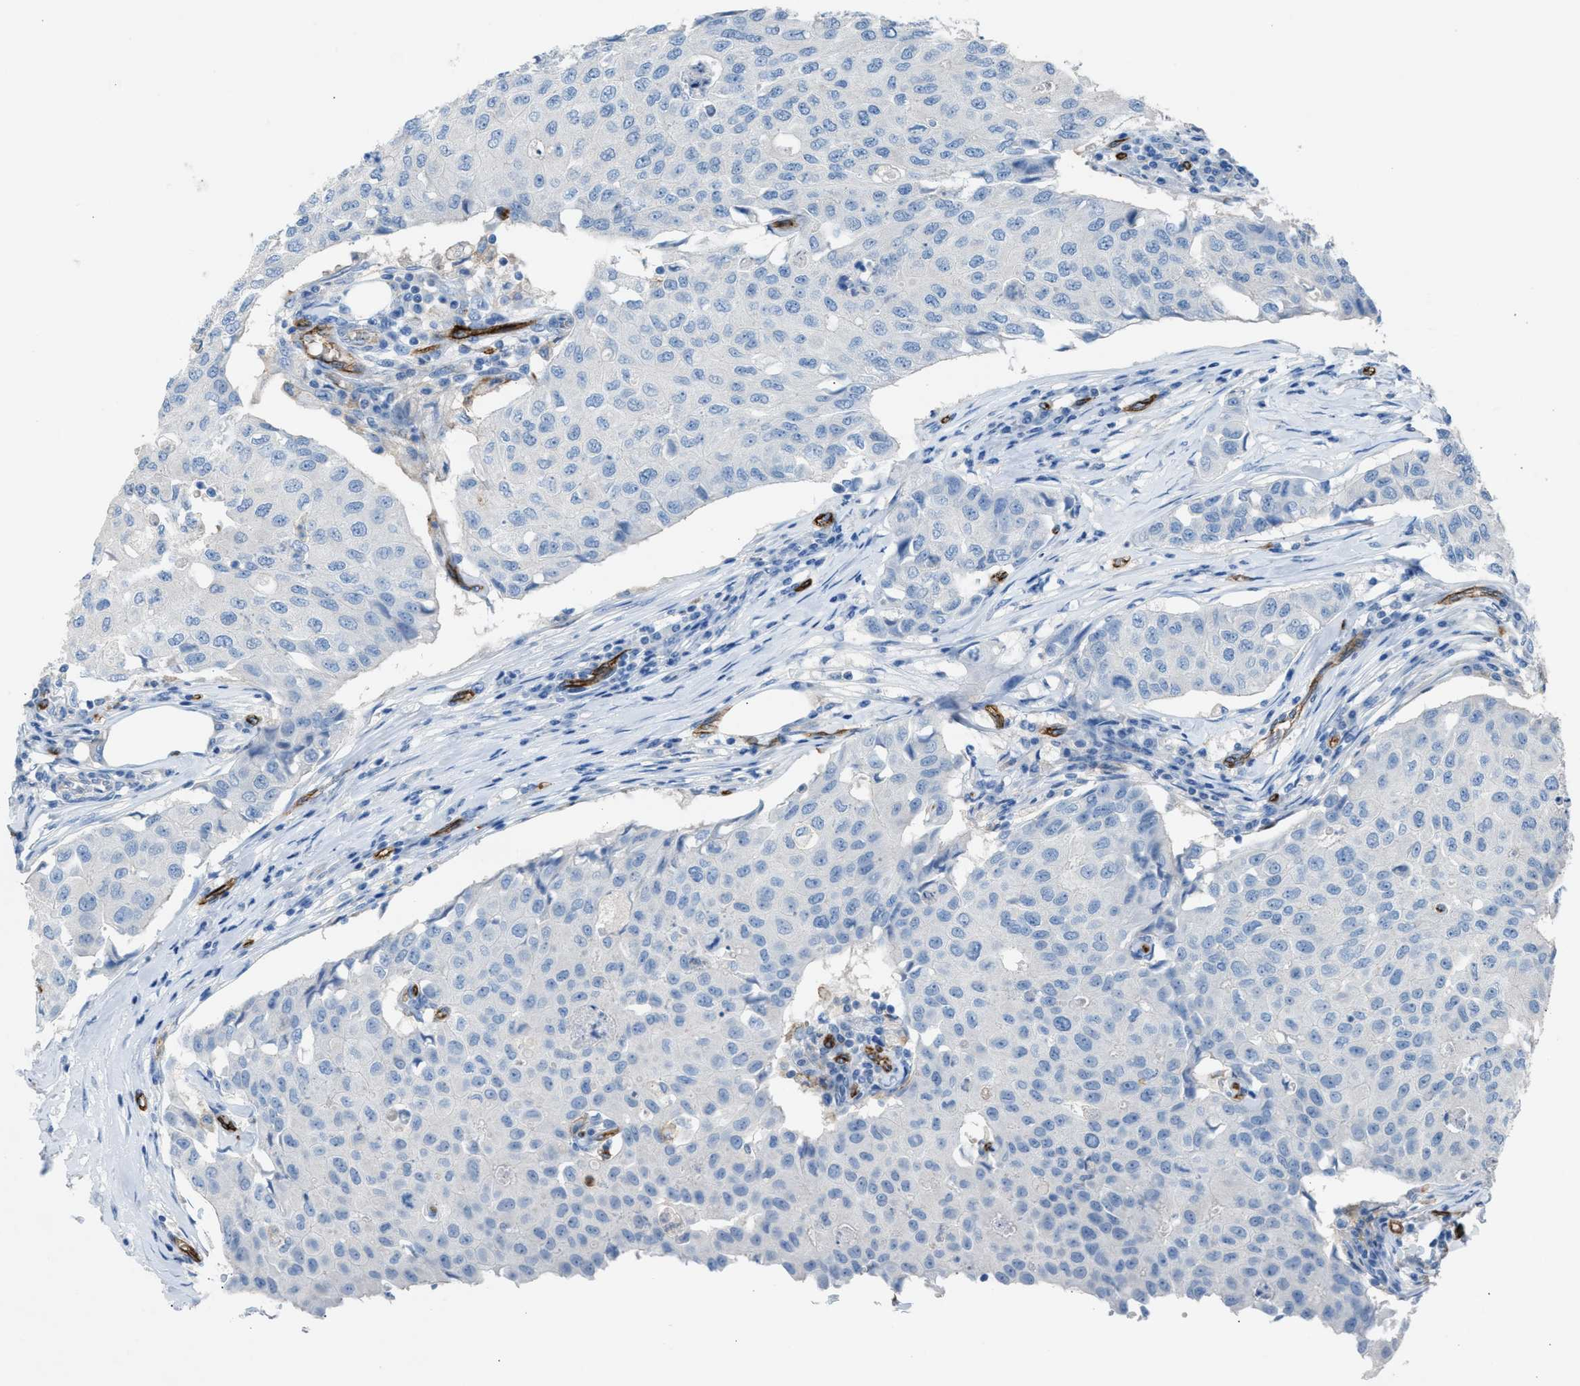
{"staining": {"intensity": "negative", "quantity": "none", "location": "none"}, "tissue": "breast cancer", "cell_type": "Tumor cells", "image_type": "cancer", "snomed": [{"axis": "morphology", "description": "Duct carcinoma"}, {"axis": "topography", "description": "Breast"}], "caption": "The immunohistochemistry photomicrograph has no significant expression in tumor cells of breast cancer (infiltrating ductal carcinoma) tissue.", "gene": "DYSF", "patient": {"sex": "female", "age": 80}}